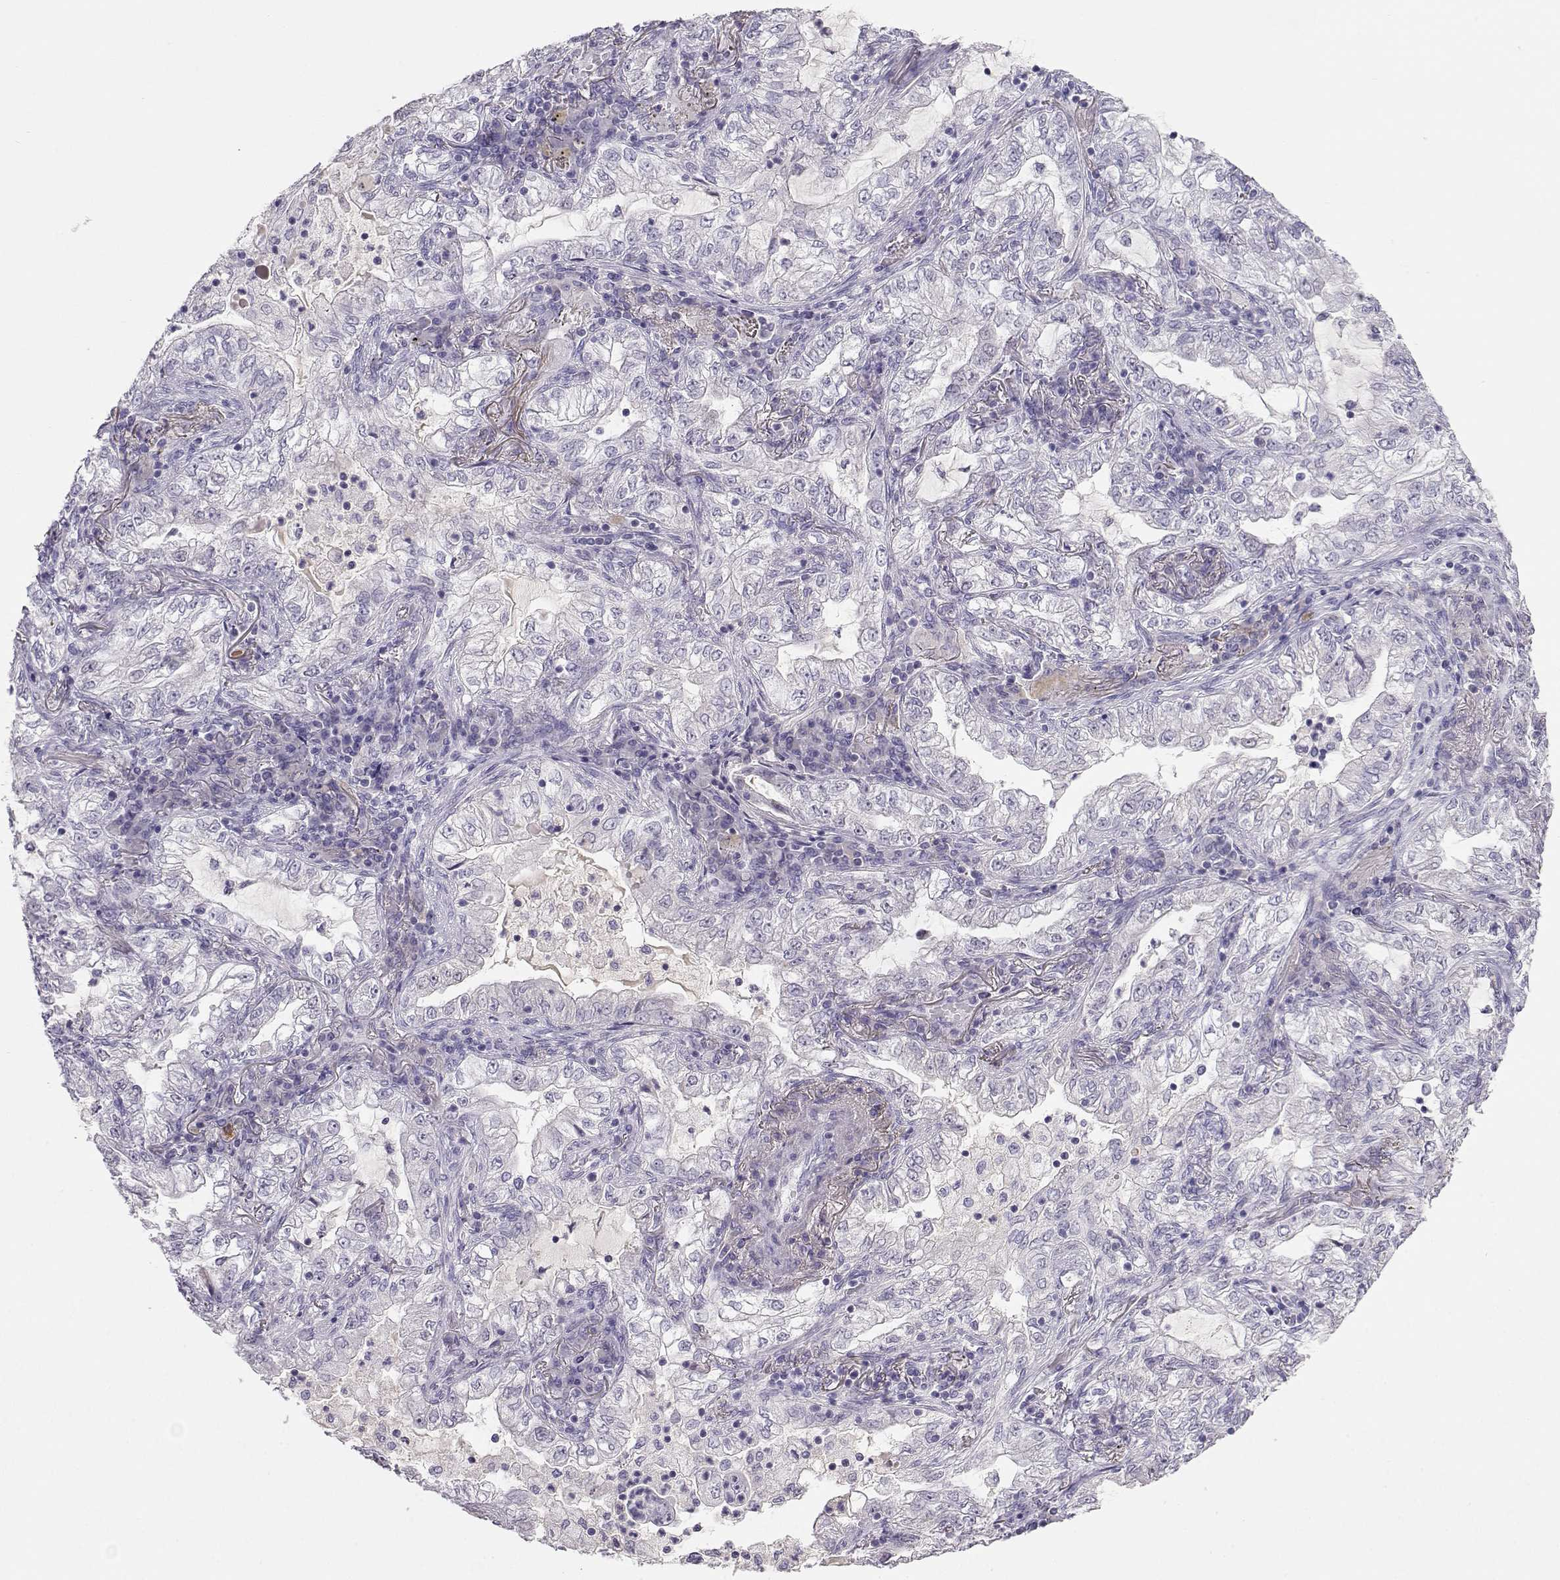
{"staining": {"intensity": "negative", "quantity": "none", "location": "none"}, "tissue": "lung cancer", "cell_type": "Tumor cells", "image_type": "cancer", "snomed": [{"axis": "morphology", "description": "Adenocarcinoma, NOS"}, {"axis": "topography", "description": "Lung"}], "caption": "DAB (3,3'-diaminobenzidine) immunohistochemical staining of human lung cancer displays no significant staining in tumor cells.", "gene": "OPN5", "patient": {"sex": "female", "age": 73}}